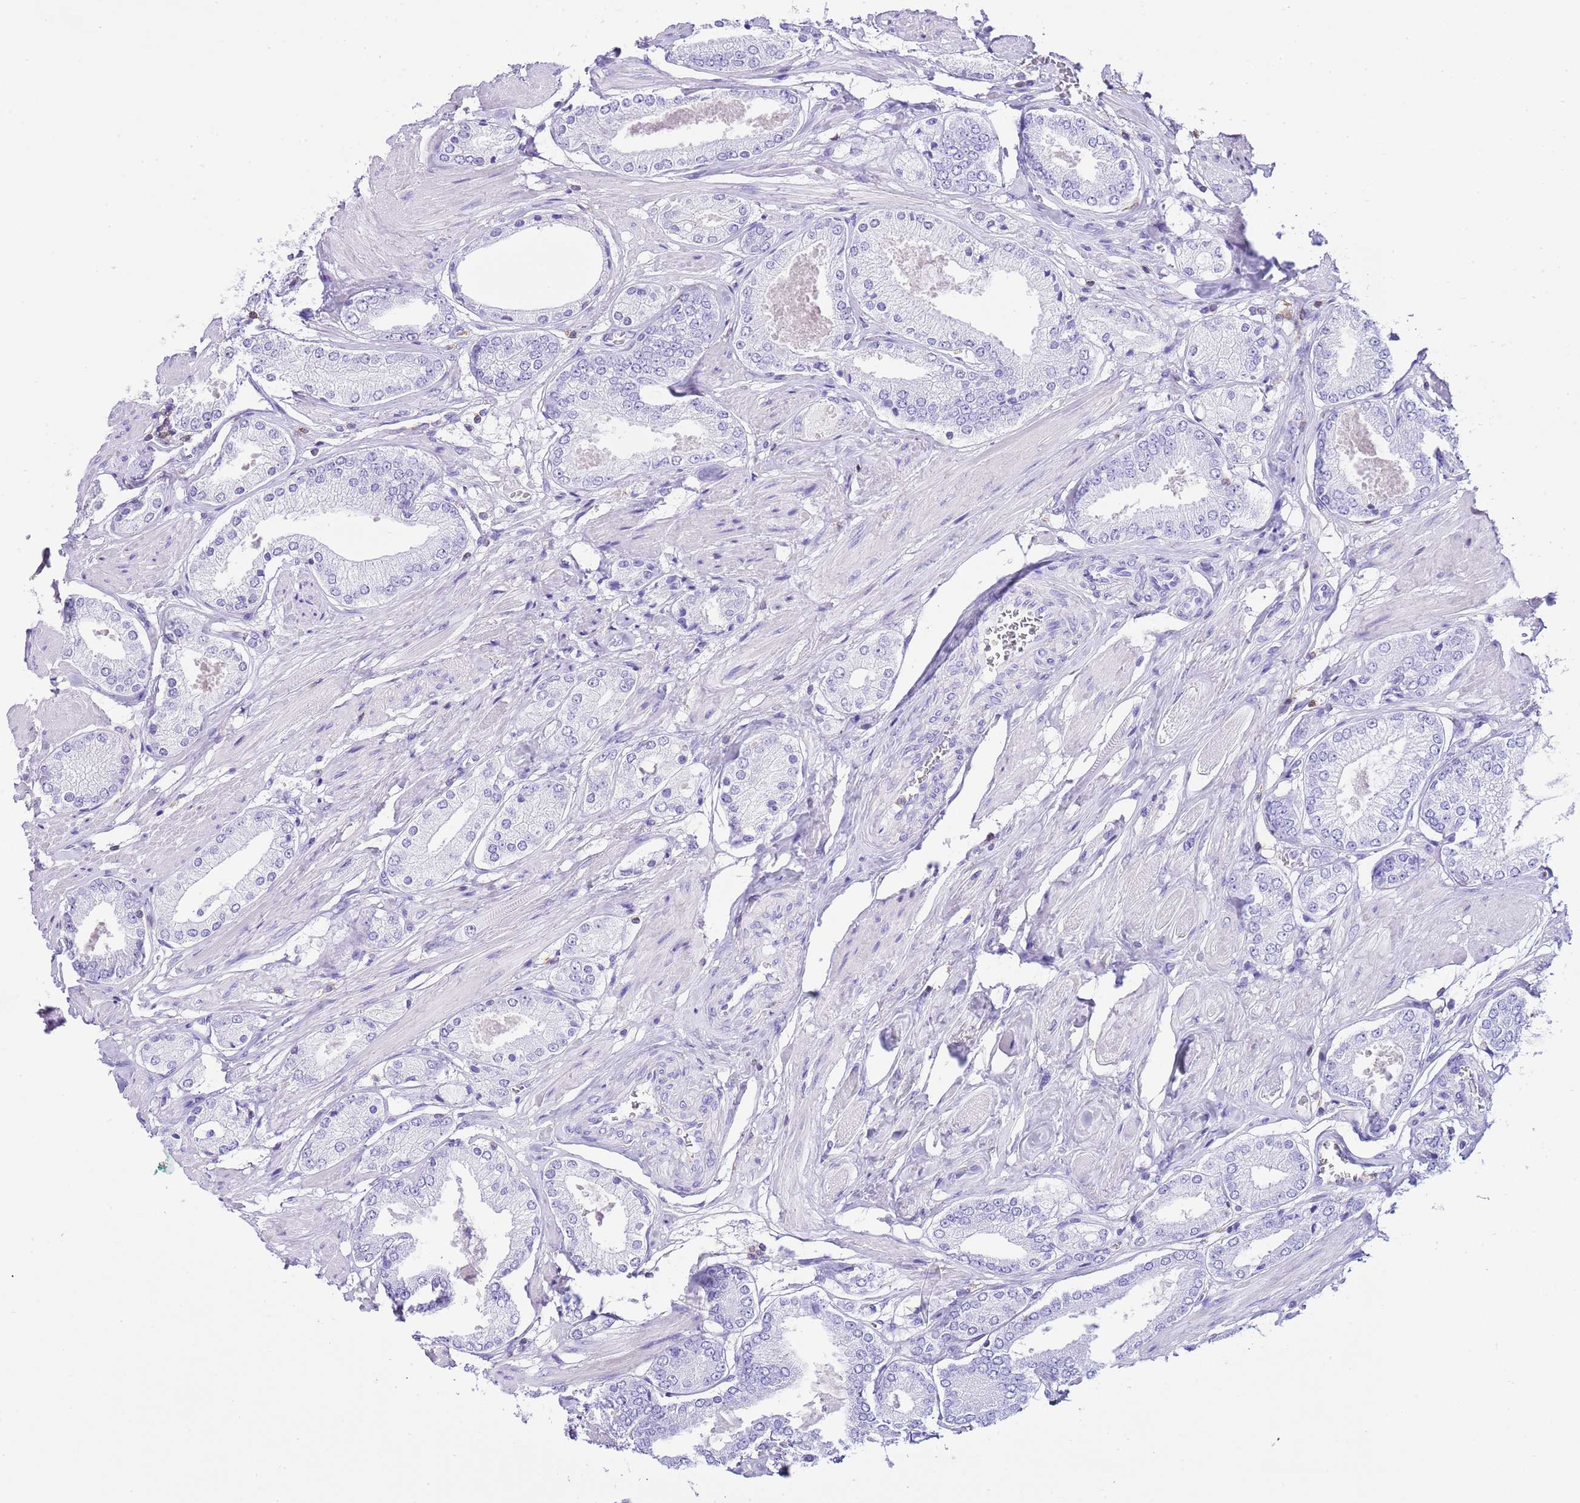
{"staining": {"intensity": "negative", "quantity": "none", "location": "none"}, "tissue": "prostate cancer", "cell_type": "Tumor cells", "image_type": "cancer", "snomed": [{"axis": "morphology", "description": "Adenocarcinoma, High grade"}, {"axis": "topography", "description": "Prostate and seminal vesicle, NOS"}], "caption": "This is an immunohistochemistry (IHC) photomicrograph of prostate cancer (high-grade adenocarcinoma). There is no staining in tumor cells.", "gene": "CNN2", "patient": {"sex": "male", "age": 64}}